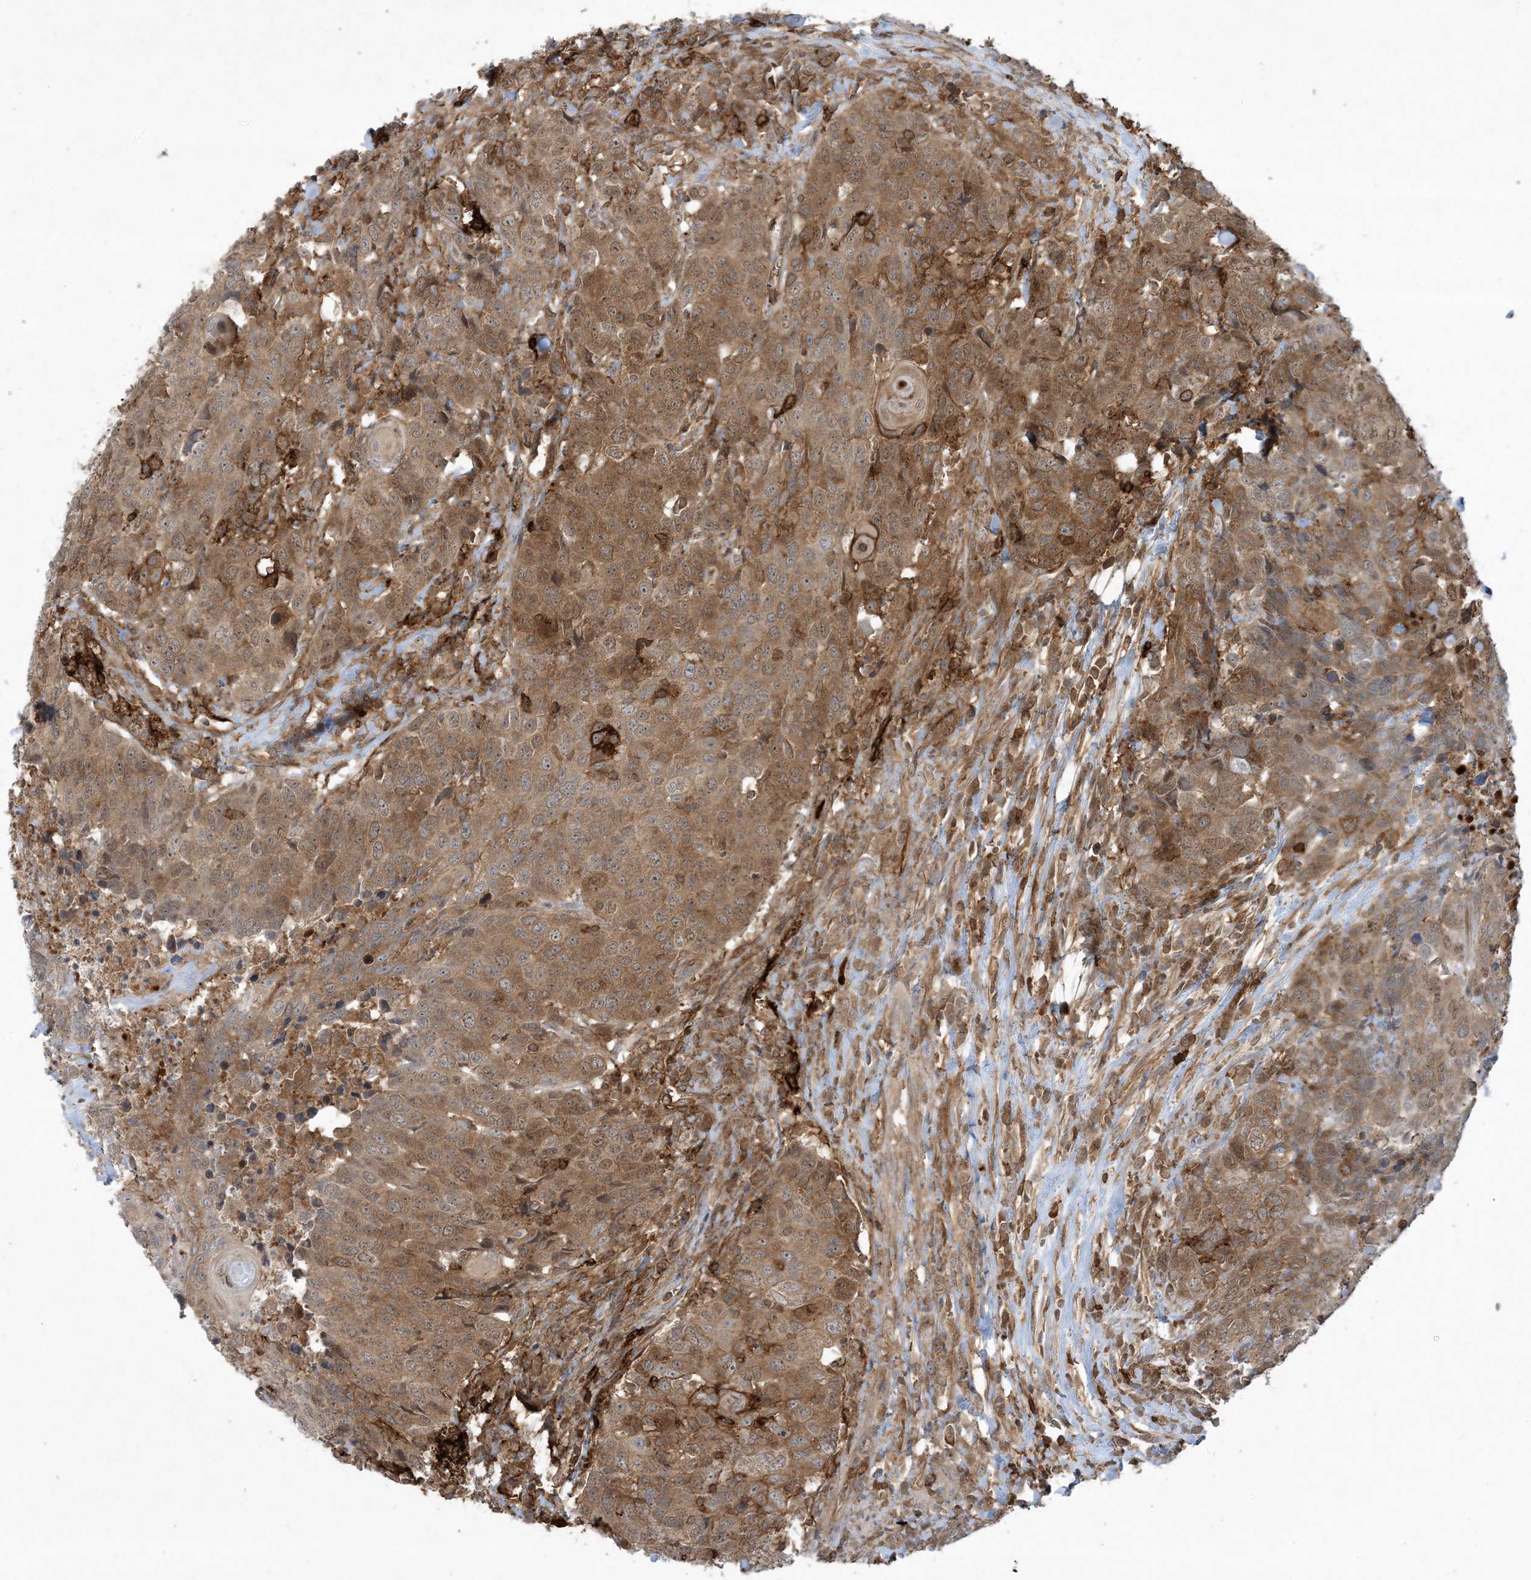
{"staining": {"intensity": "moderate", "quantity": ">75%", "location": "cytoplasmic/membranous,nuclear"}, "tissue": "head and neck cancer", "cell_type": "Tumor cells", "image_type": "cancer", "snomed": [{"axis": "morphology", "description": "Squamous cell carcinoma, NOS"}, {"axis": "topography", "description": "Head-Neck"}], "caption": "This image reveals head and neck cancer stained with immunohistochemistry to label a protein in brown. The cytoplasmic/membranous and nuclear of tumor cells show moderate positivity for the protein. Nuclei are counter-stained blue.", "gene": "STAM2", "patient": {"sex": "male", "age": 66}}